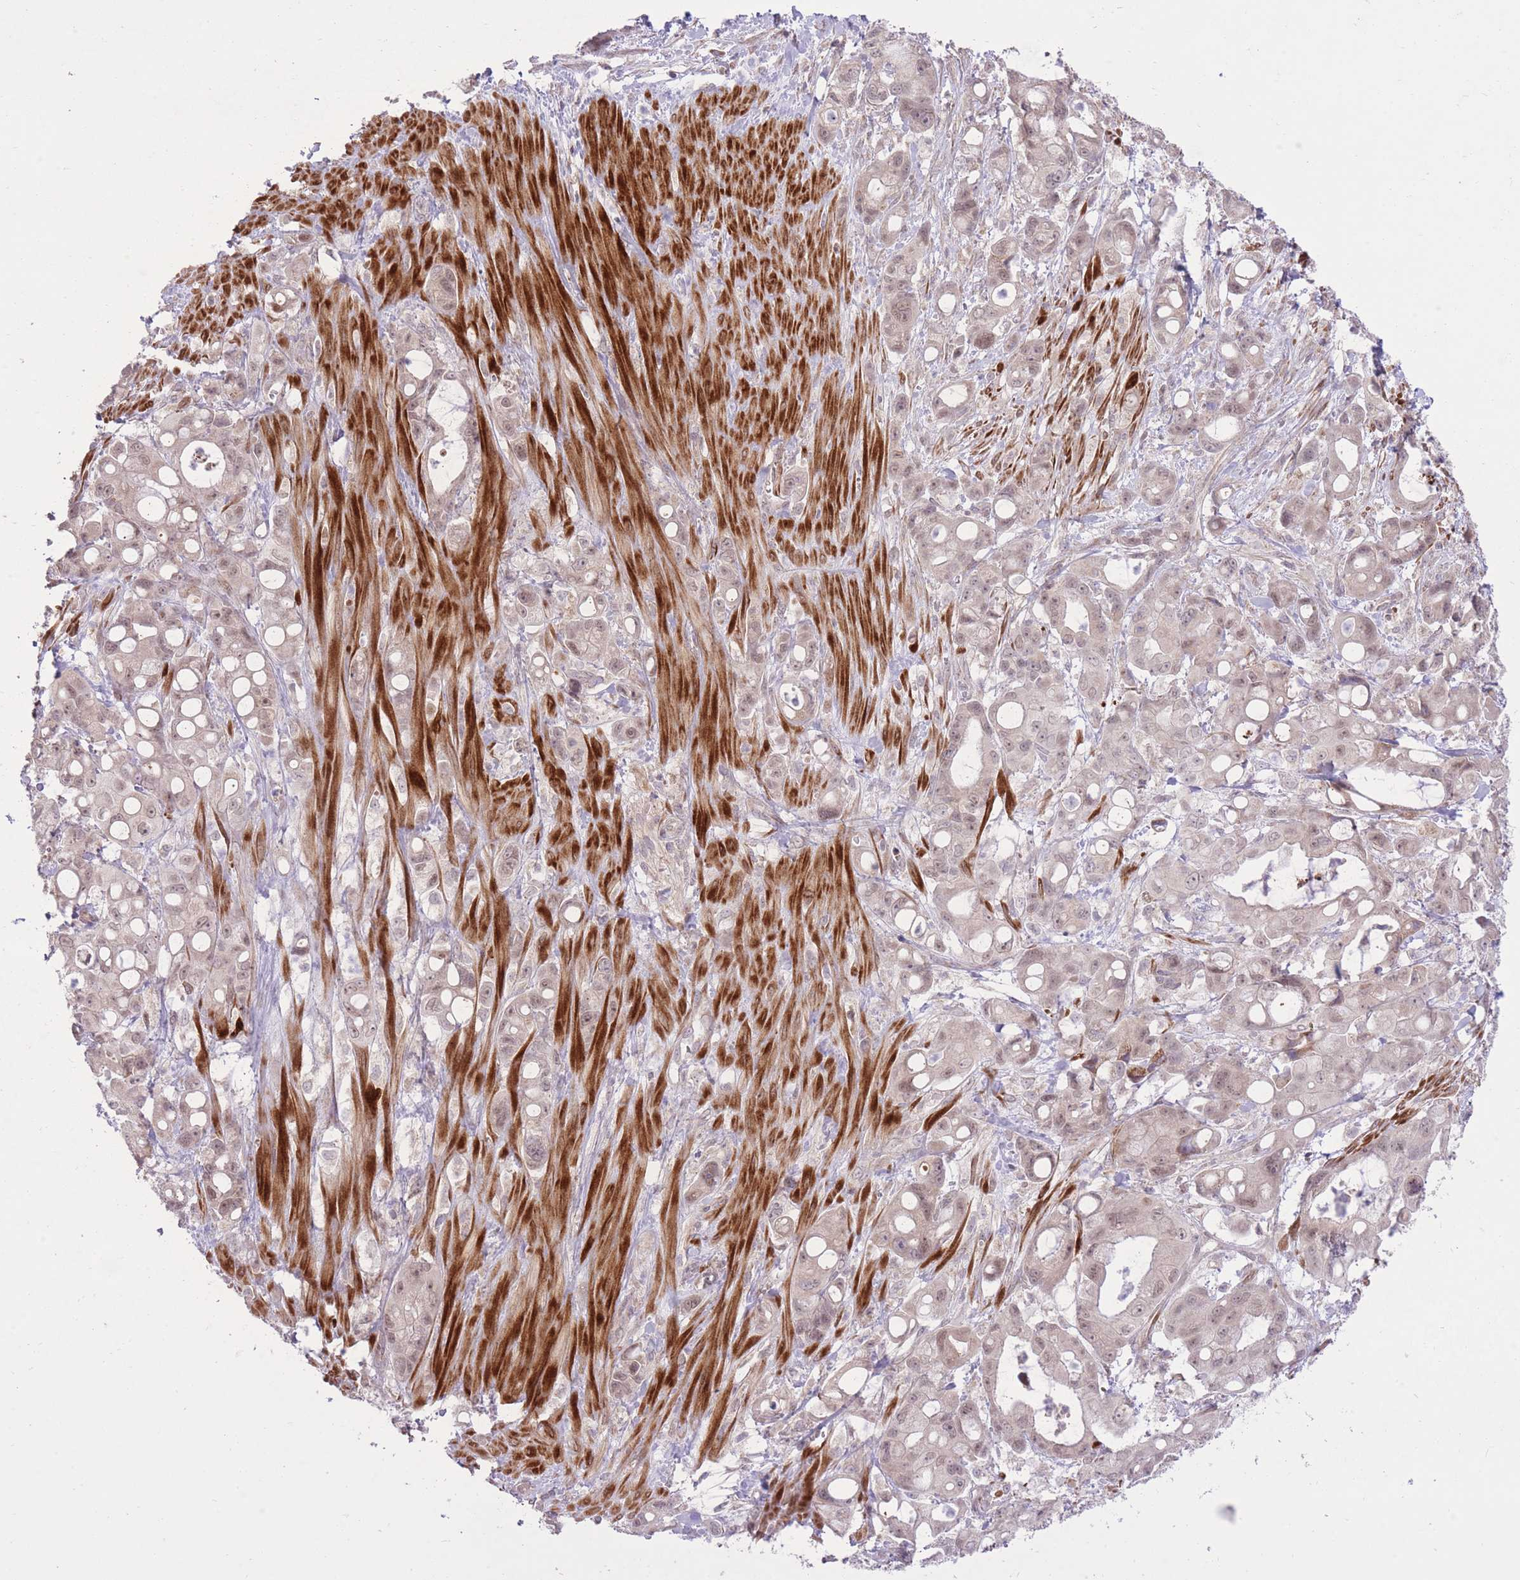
{"staining": {"intensity": "weak", "quantity": "<25%", "location": "nuclear"}, "tissue": "pancreatic cancer", "cell_type": "Tumor cells", "image_type": "cancer", "snomed": [{"axis": "morphology", "description": "Adenocarcinoma, NOS"}, {"axis": "topography", "description": "Pancreas"}], "caption": "The immunohistochemistry (IHC) image has no significant staining in tumor cells of adenocarcinoma (pancreatic) tissue.", "gene": "SLC4A4", "patient": {"sex": "male", "age": 68}}